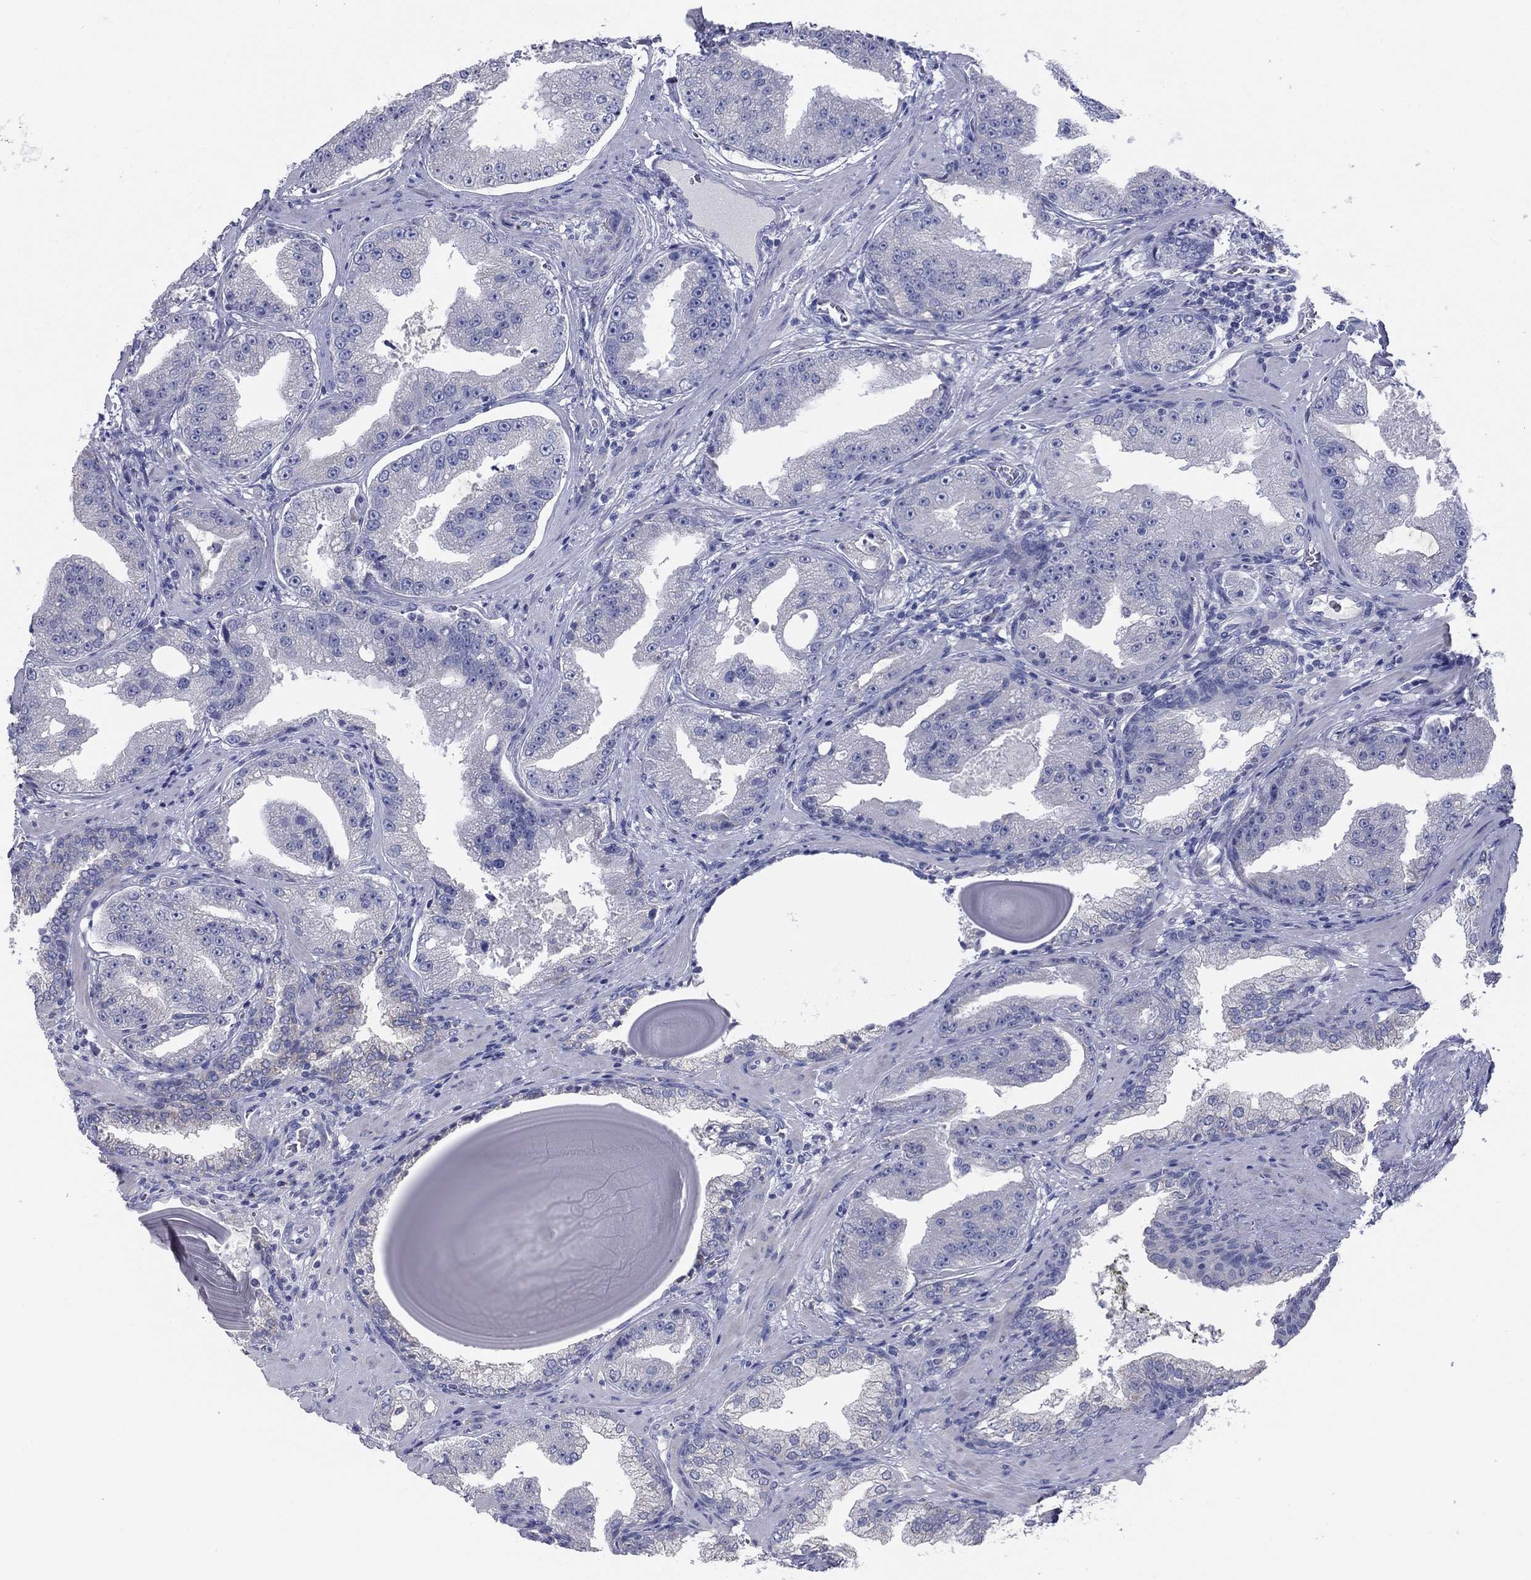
{"staining": {"intensity": "negative", "quantity": "none", "location": "none"}, "tissue": "prostate cancer", "cell_type": "Tumor cells", "image_type": "cancer", "snomed": [{"axis": "morphology", "description": "Adenocarcinoma, Low grade"}, {"axis": "topography", "description": "Prostate"}], "caption": "A micrograph of prostate cancer (adenocarcinoma (low-grade)) stained for a protein displays no brown staining in tumor cells. (DAB IHC with hematoxylin counter stain).", "gene": "GRK7", "patient": {"sex": "male", "age": 62}}